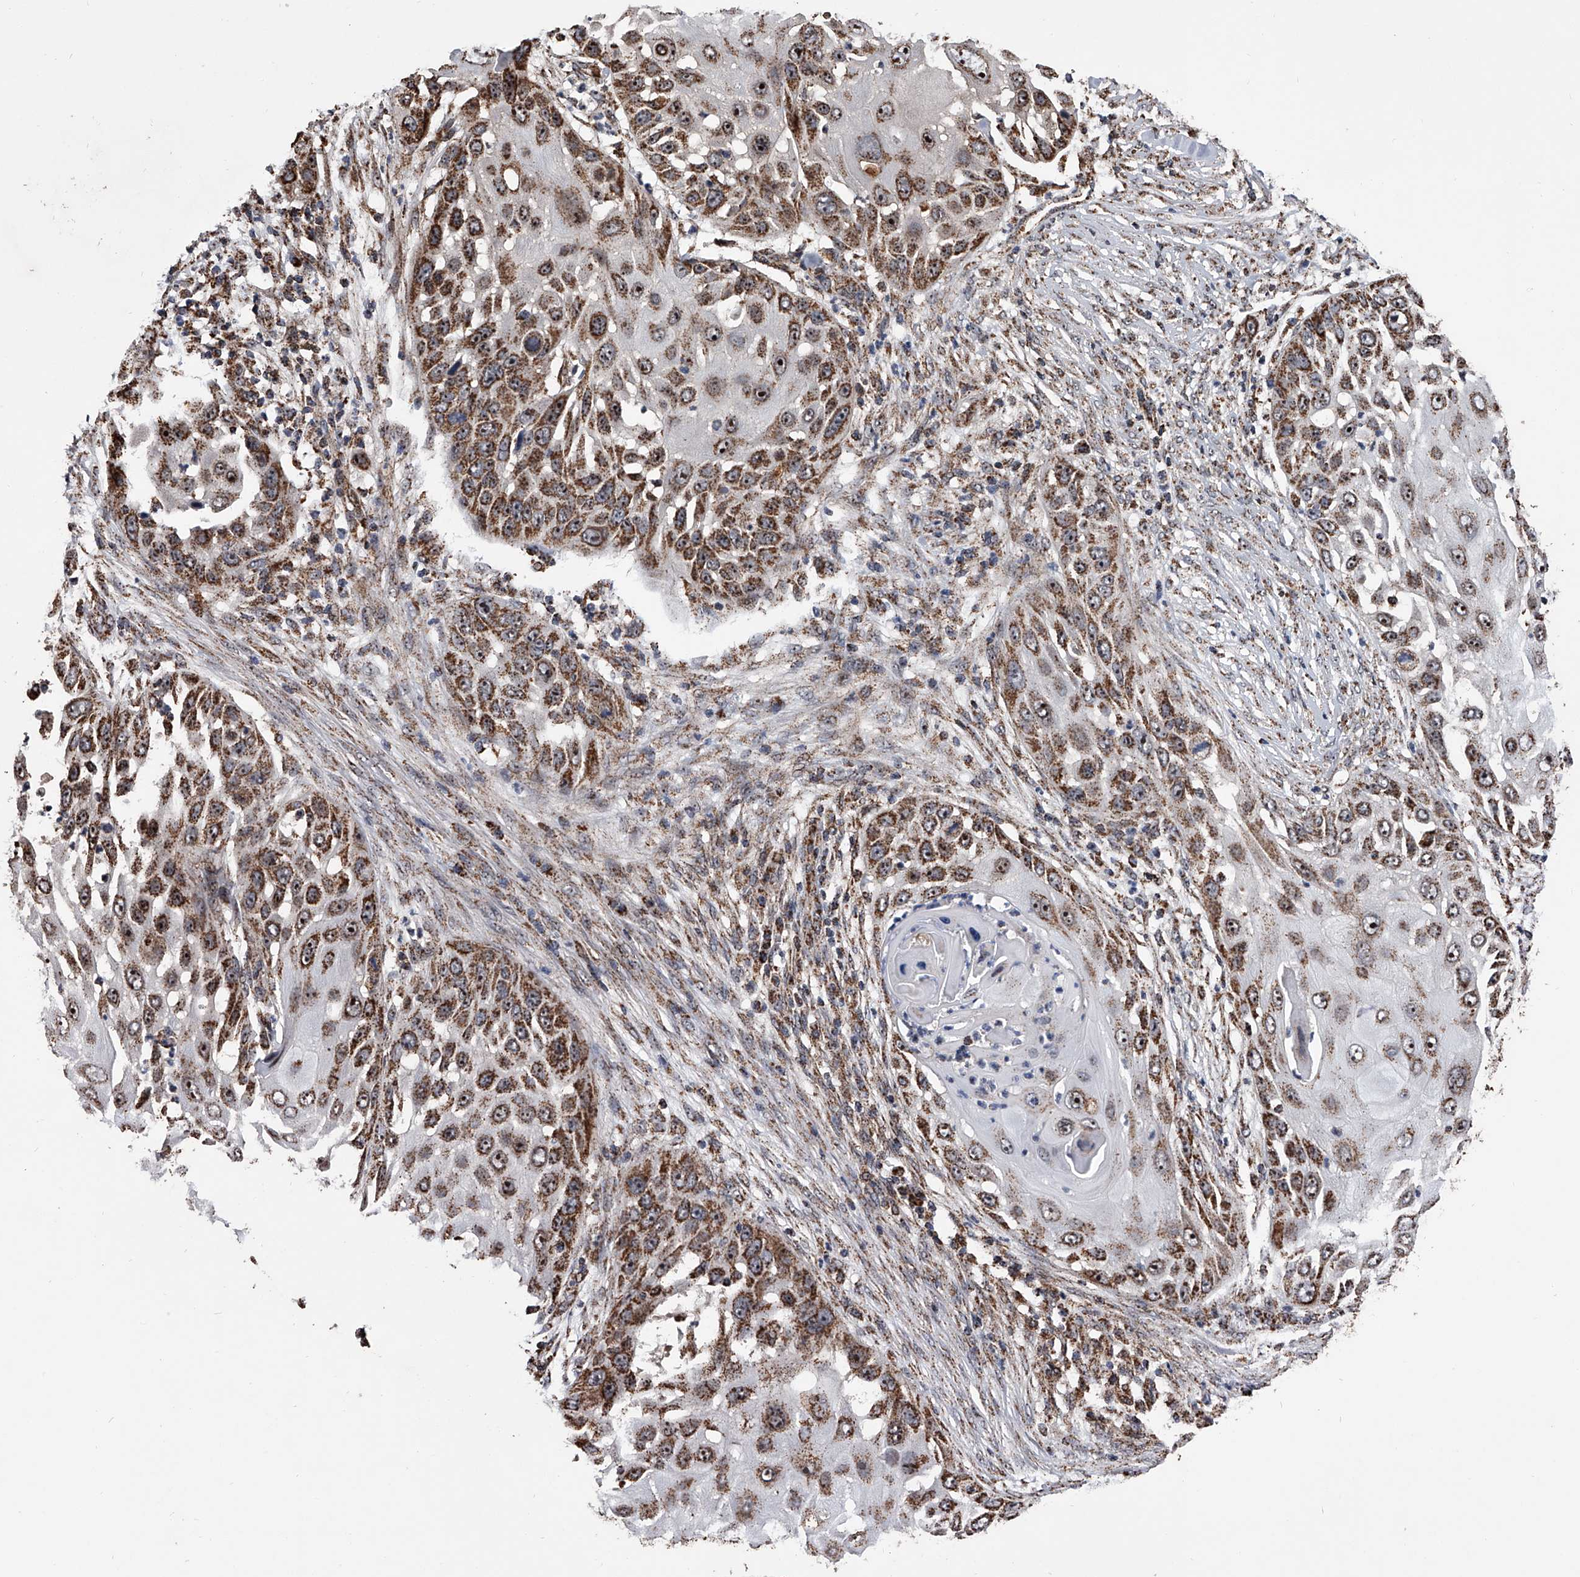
{"staining": {"intensity": "strong", "quantity": ">75%", "location": "cytoplasmic/membranous,nuclear"}, "tissue": "skin cancer", "cell_type": "Tumor cells", "image_type": "cancer", "snomed": [{"axis": "morphology", "description": "Squamous cell carcinoma, NOS"}, {"axis": "topography", "description": "Skin"}], "caption": "DAB (3,3'-diaminobenzidine) immunohistochemical staining of squamous cell carcinoma (skin) reveals strong cytoplasmic/membranous and nuclear protein positivity in approximately >75% of tumor cells. (DAB (3,3'-diaminobenzidine) IHC with brightfield microscopy, high magnification).", "gene": "SMPDL3A", "patient": {"sex": "female", "age": 44}}